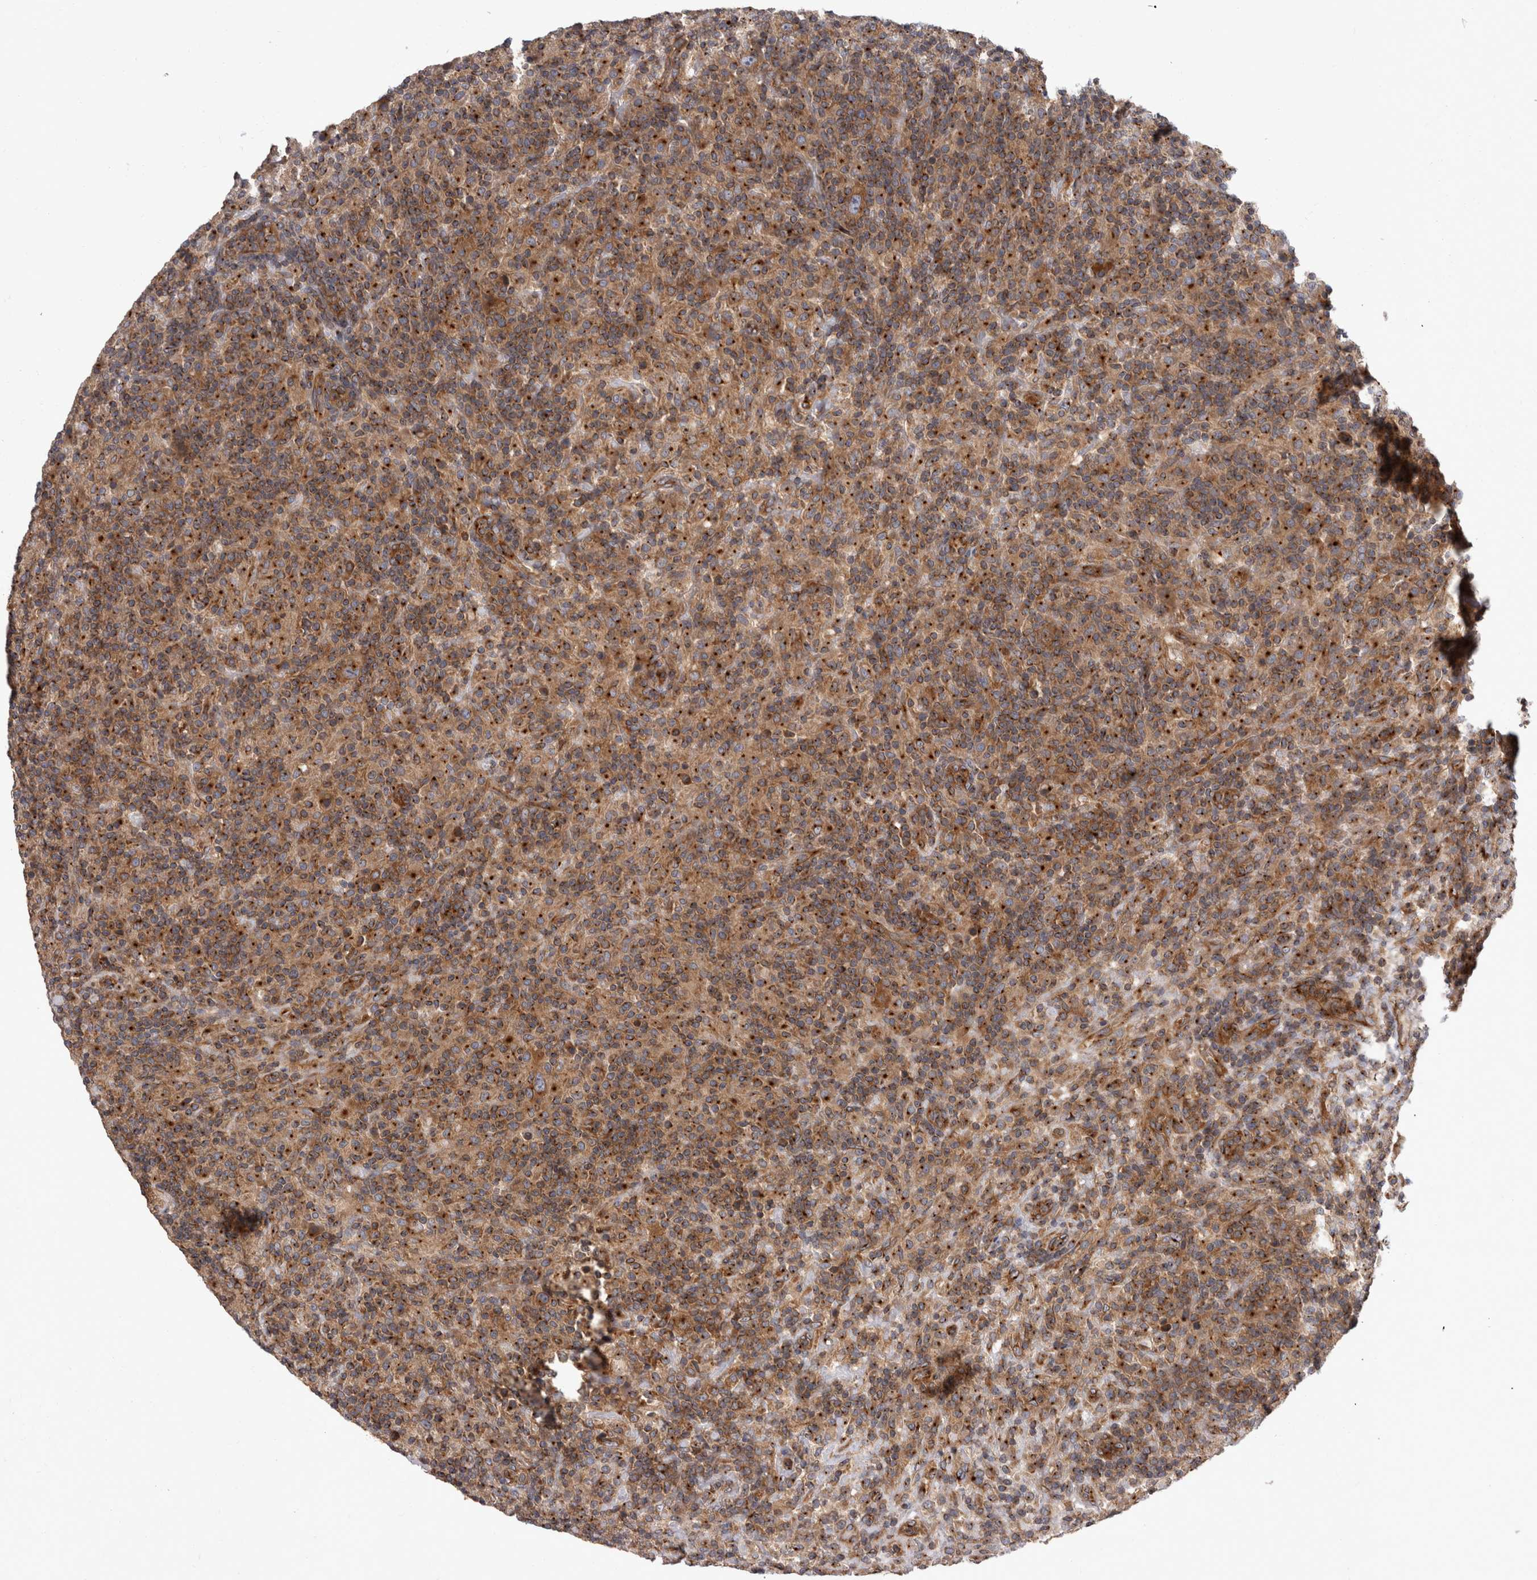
{"staining": {"intensity": "moderate", "quantity": ">75%", "location": "cytoplasmic/membranous"}, "tissue": "lymphoma", "cell_type": "Tumor cells", "image_type": "cancer", "snomed": [{"axis": "morphology", "description": "Hodgkin's disease, NOS"}, {"axis": "topography", "description": "Lymph node"}], "caption": "A histopathology image of lymphoma stained for a protein reveals moderate cytoplasmic/membranous brown staining in tumor cells.", "gene": "HOOK3", "patient": {"sex": "male", "age": 70}}